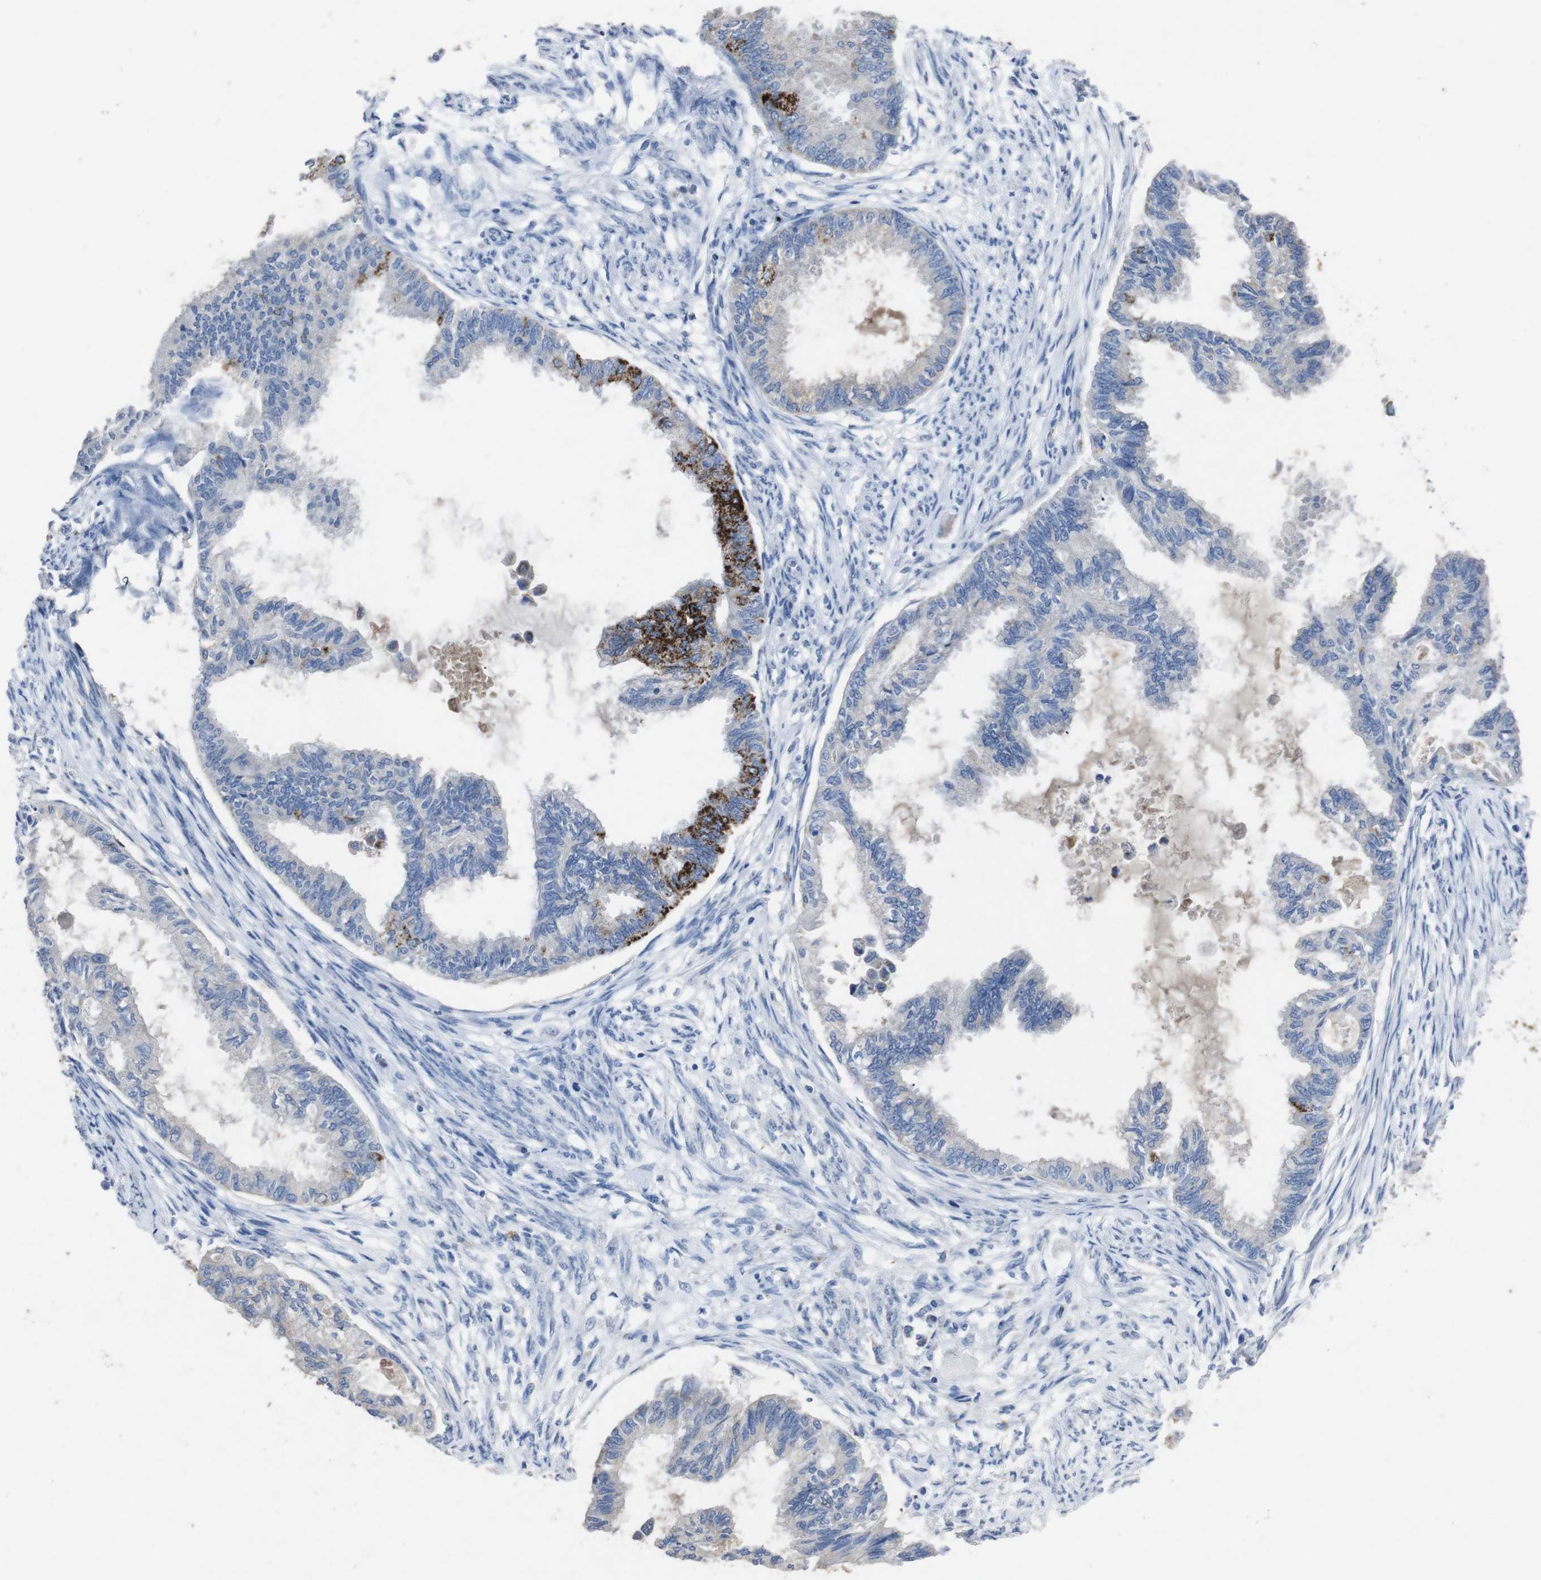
{"staining": {"intensity": "strong", "quantity": "<25%", "location": "cytoplasmic/membranous"}, "tissue": "cervical cancer", "cell_type": "Tumor cells", "image_type": "cancer", "snomed": [{"axis": "morphology", "description": "Normal tissue, NOS"}, {"axis": "morphology", "description": "Adenocarcinoma, NOS"}, {"axis": "topography", "description": "Cervix"}, {"axis": "topography", "description": "Endometrium"}], "caption": "This photomicrograph shows IHC staining of human cervical adenocarcinoma, with medium strong cytoplasmic/membranous positivity in approximately <25% of tumor cells.", "gene": "GJB2", "patient": {"sex": "female", "age": 86}}